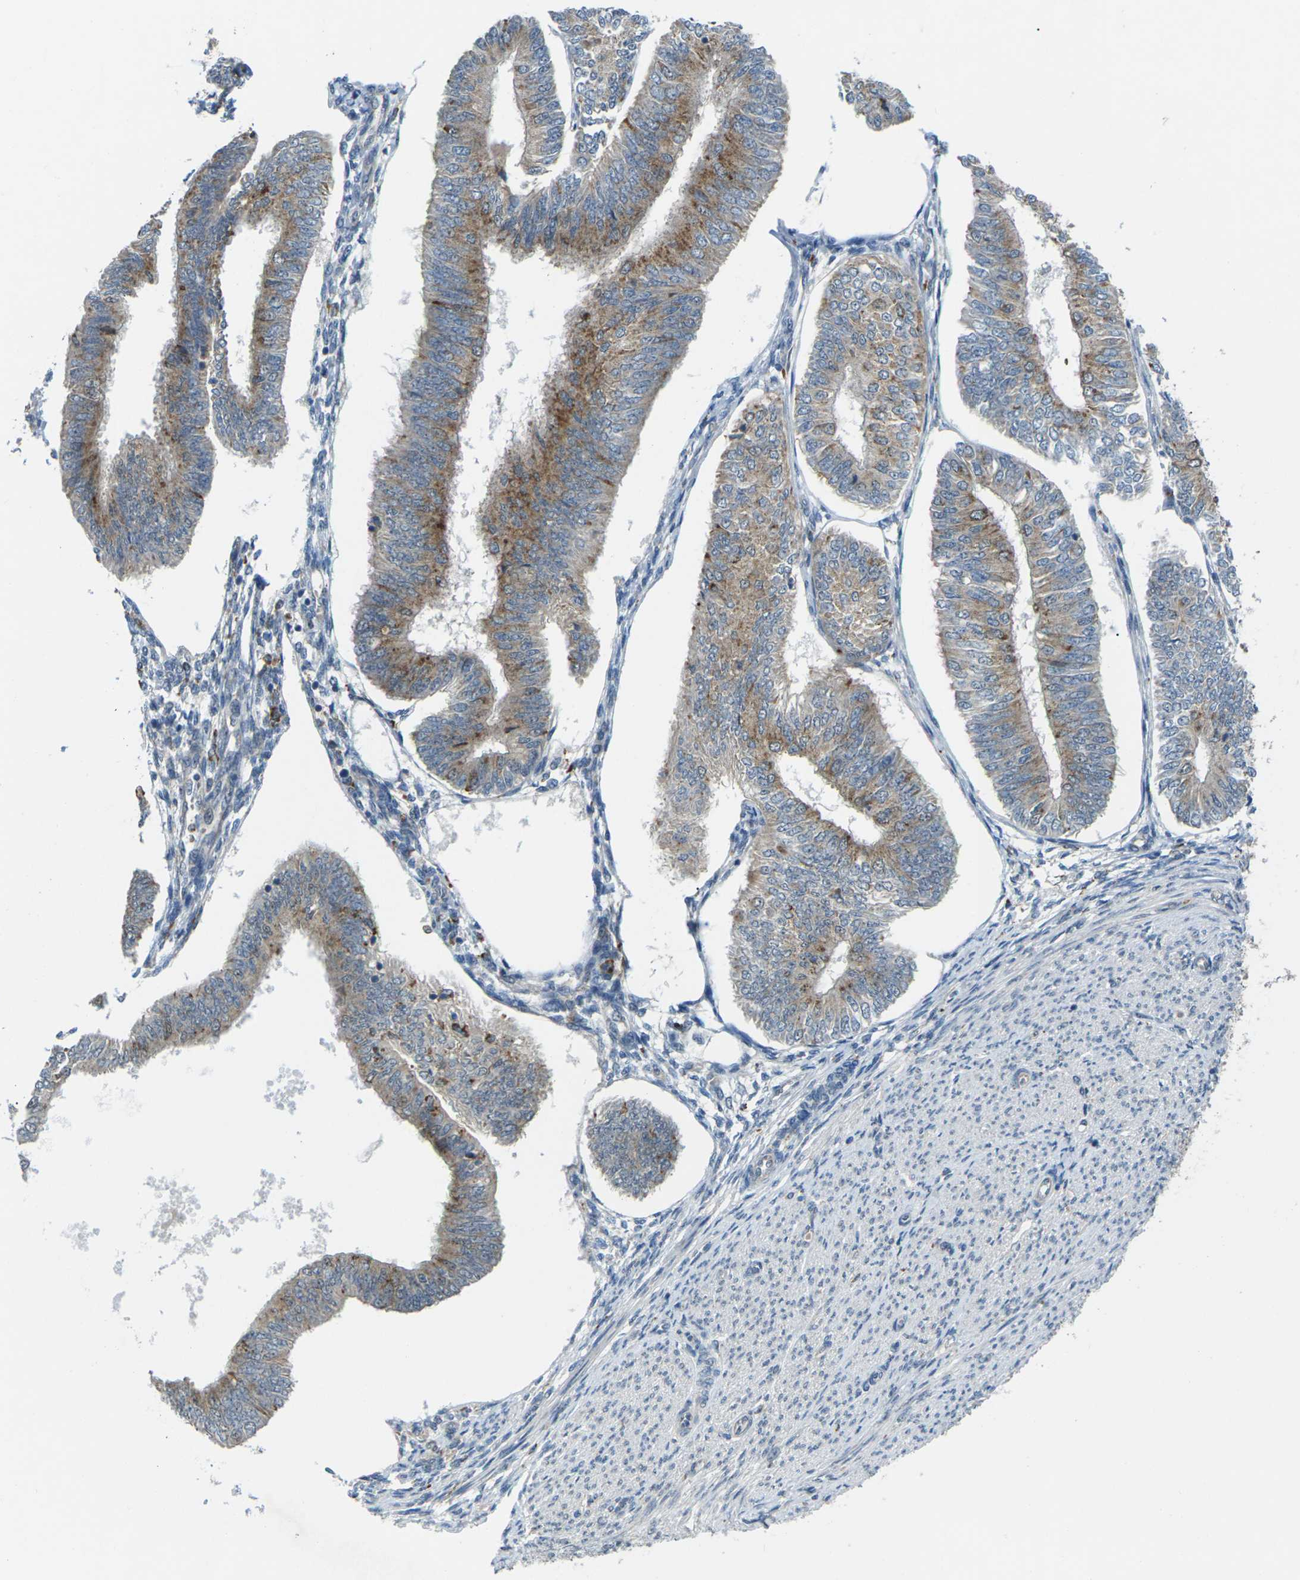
{"staining": {"intensity": "moderate", "quantity": ">75%", "location": "cytoplasmic/membranous"}, "tissue": "endometrial cancer", "cell_type": "Tumor cells", "image_type": "cancer", "snomed": [{"axis": "morphology", "description": "Adenocarcinoma, NOS"}, {"axis": "topography", "description": "Endometrium"}], "caption": "The image reveals immunohistochemical staining of adenocarcinoma (endometrial). There is moderate cytoplasmic/membranous positivity is seen in approximately >75% of tumor cells.", "gene": "SLC31A2", "patient": {"sex": "female", "age": 58}}